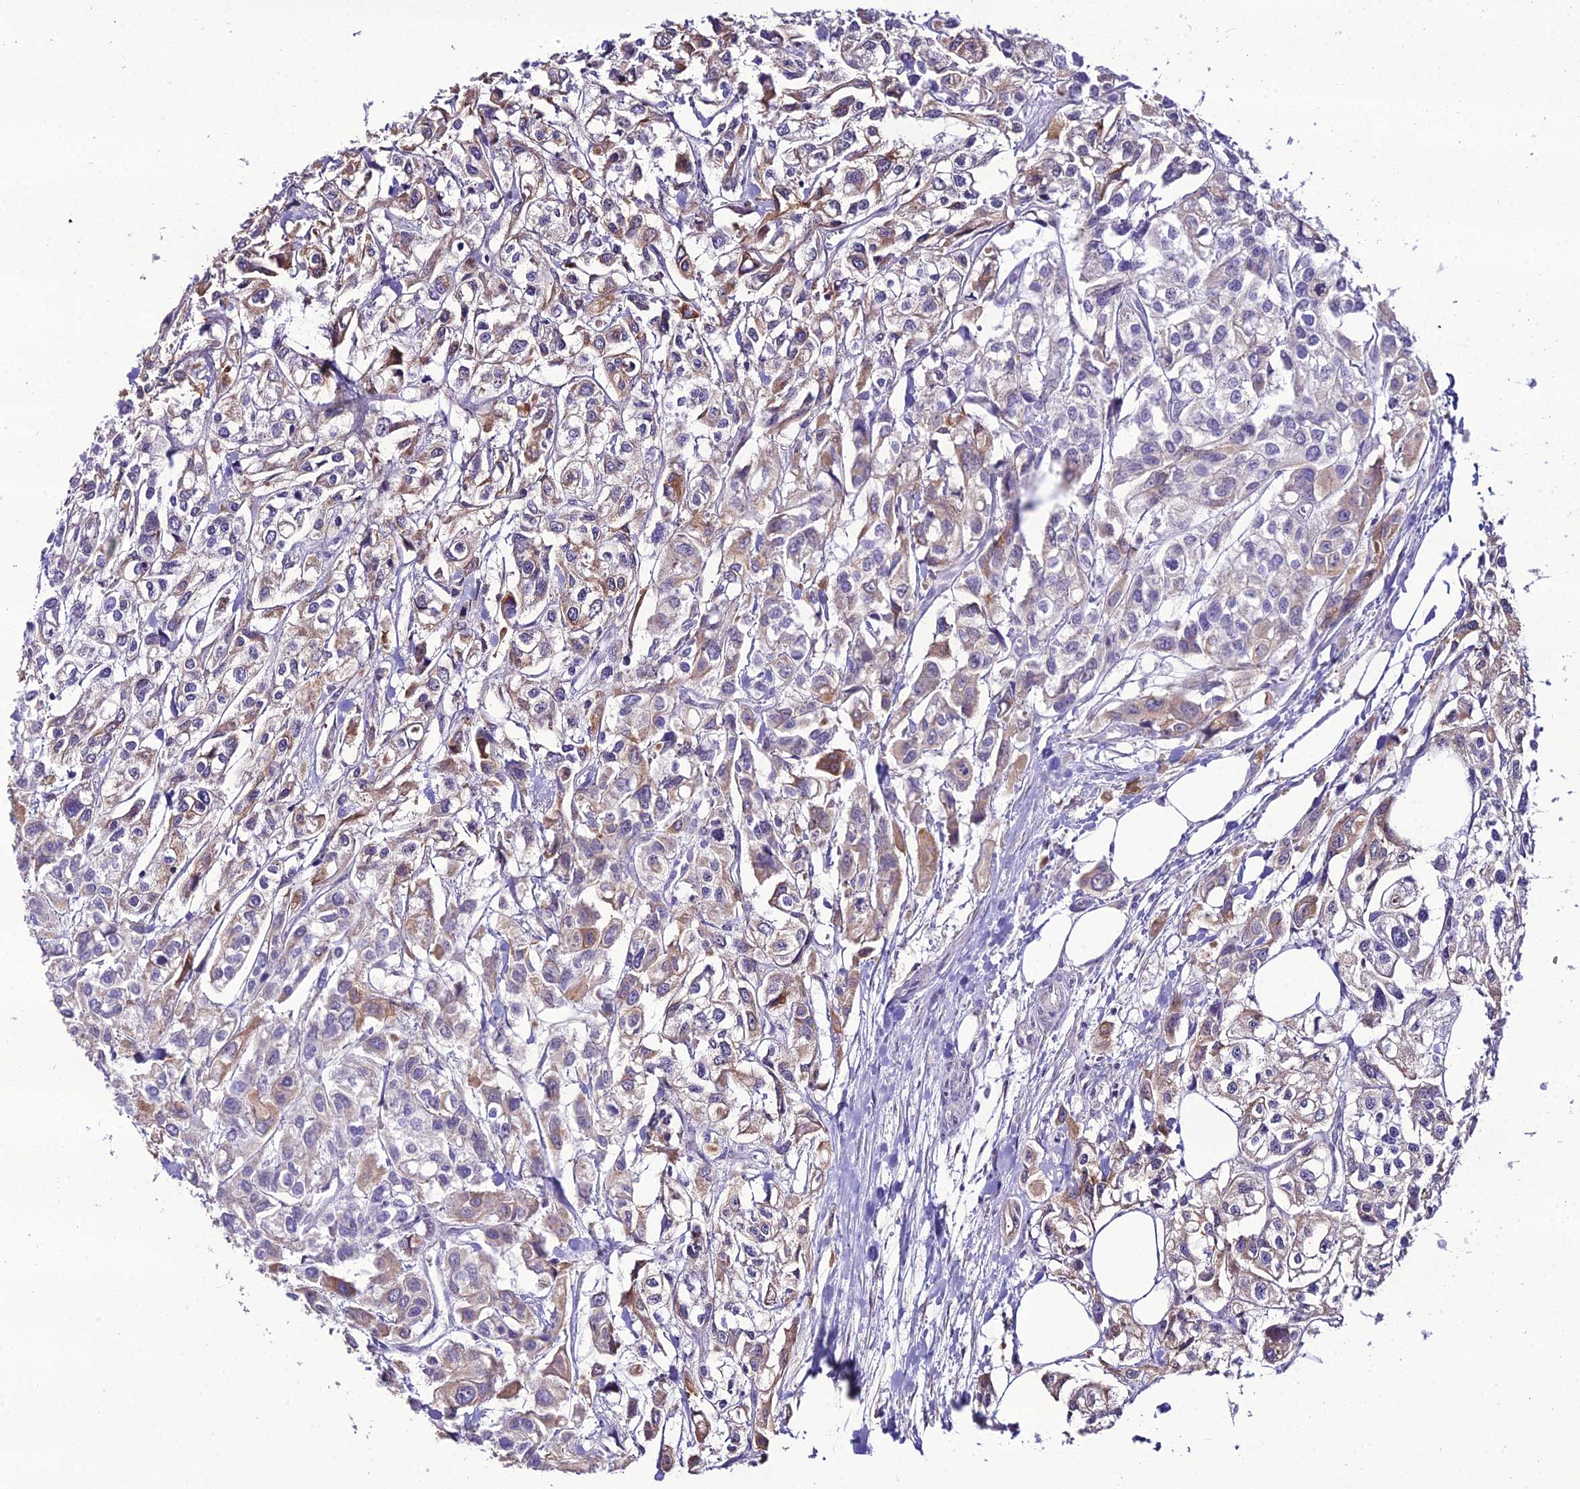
{"staining": {"intensity": "moderate", "quantity": "25%-75%", "location": "cytoplasmic/membranous"}, "tissue": "urothelial cancer", "cell_type": "Tumor cells", "image_type": "cancer", "snomed": [{"axis": "morphology", "description": "Urothelial carcinoma, High grade"}, {"axis": "topography", "description": "Urinary bladder"}], "caption": "The histopathology image exhibits a brown stain indicating the presence of a protein in the cytoplasmic/membranous of tumor cells in urothelial cancer.", "gene": "MB21D2", "patient": {"sex": "male", "age": 67}}